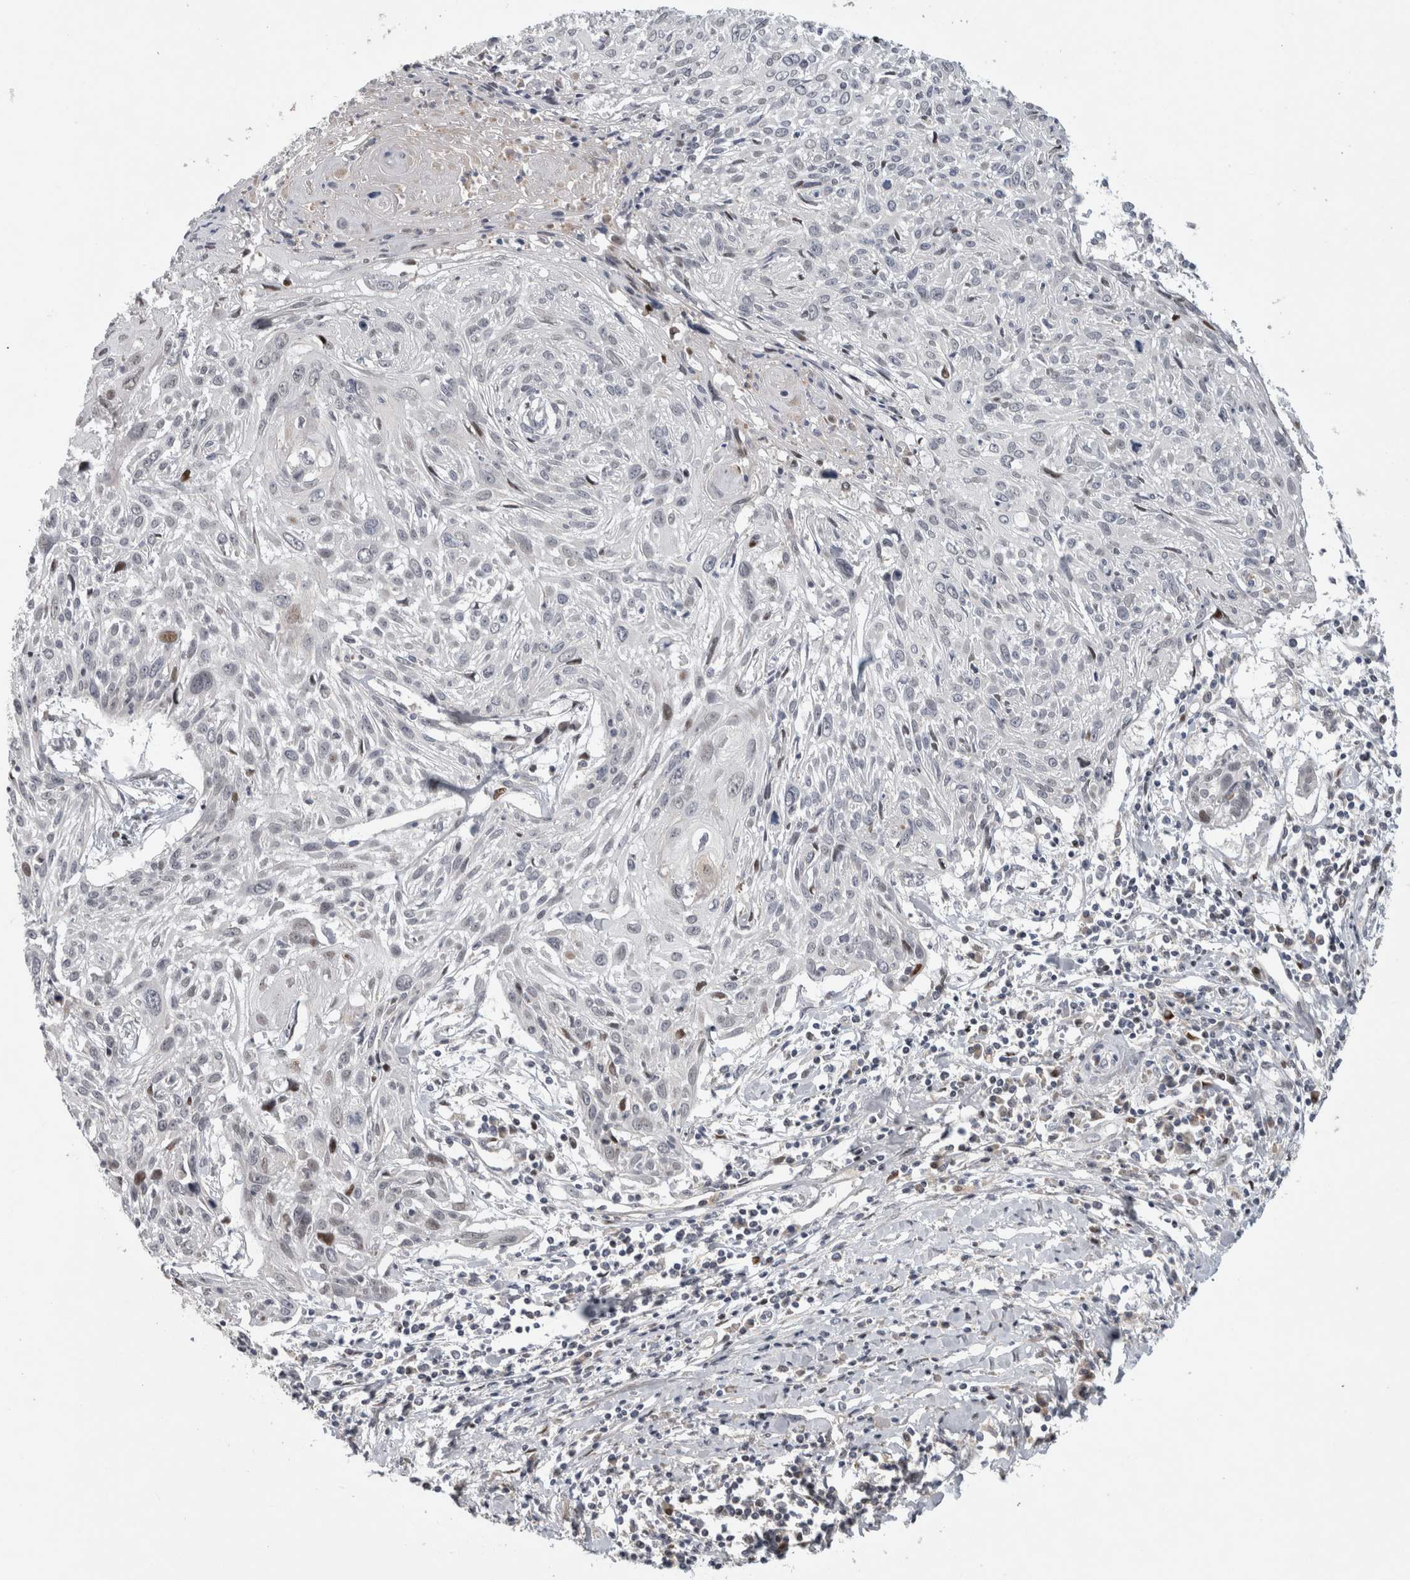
{"staining": {"intensity": "negative", "quantity": "none", "location": "none"}, "tissue": "cervical cancer", "cell_type": "Tumor cells", "image_type": "cancer", "snomed": [{"axis": "morphology", "description": "Squamous cell carcinoma, NOS"}, {"axis": "topography", "description": "Cervix"}], "caption": "High magnification brightfield microscopy of cervical cancer stained with DAB (brown) and counterstained with hematoxylin (blue): tumor cells show no significant expression.", "gene": "RBM48", "patient": {"sex": "female", "age": 51}}